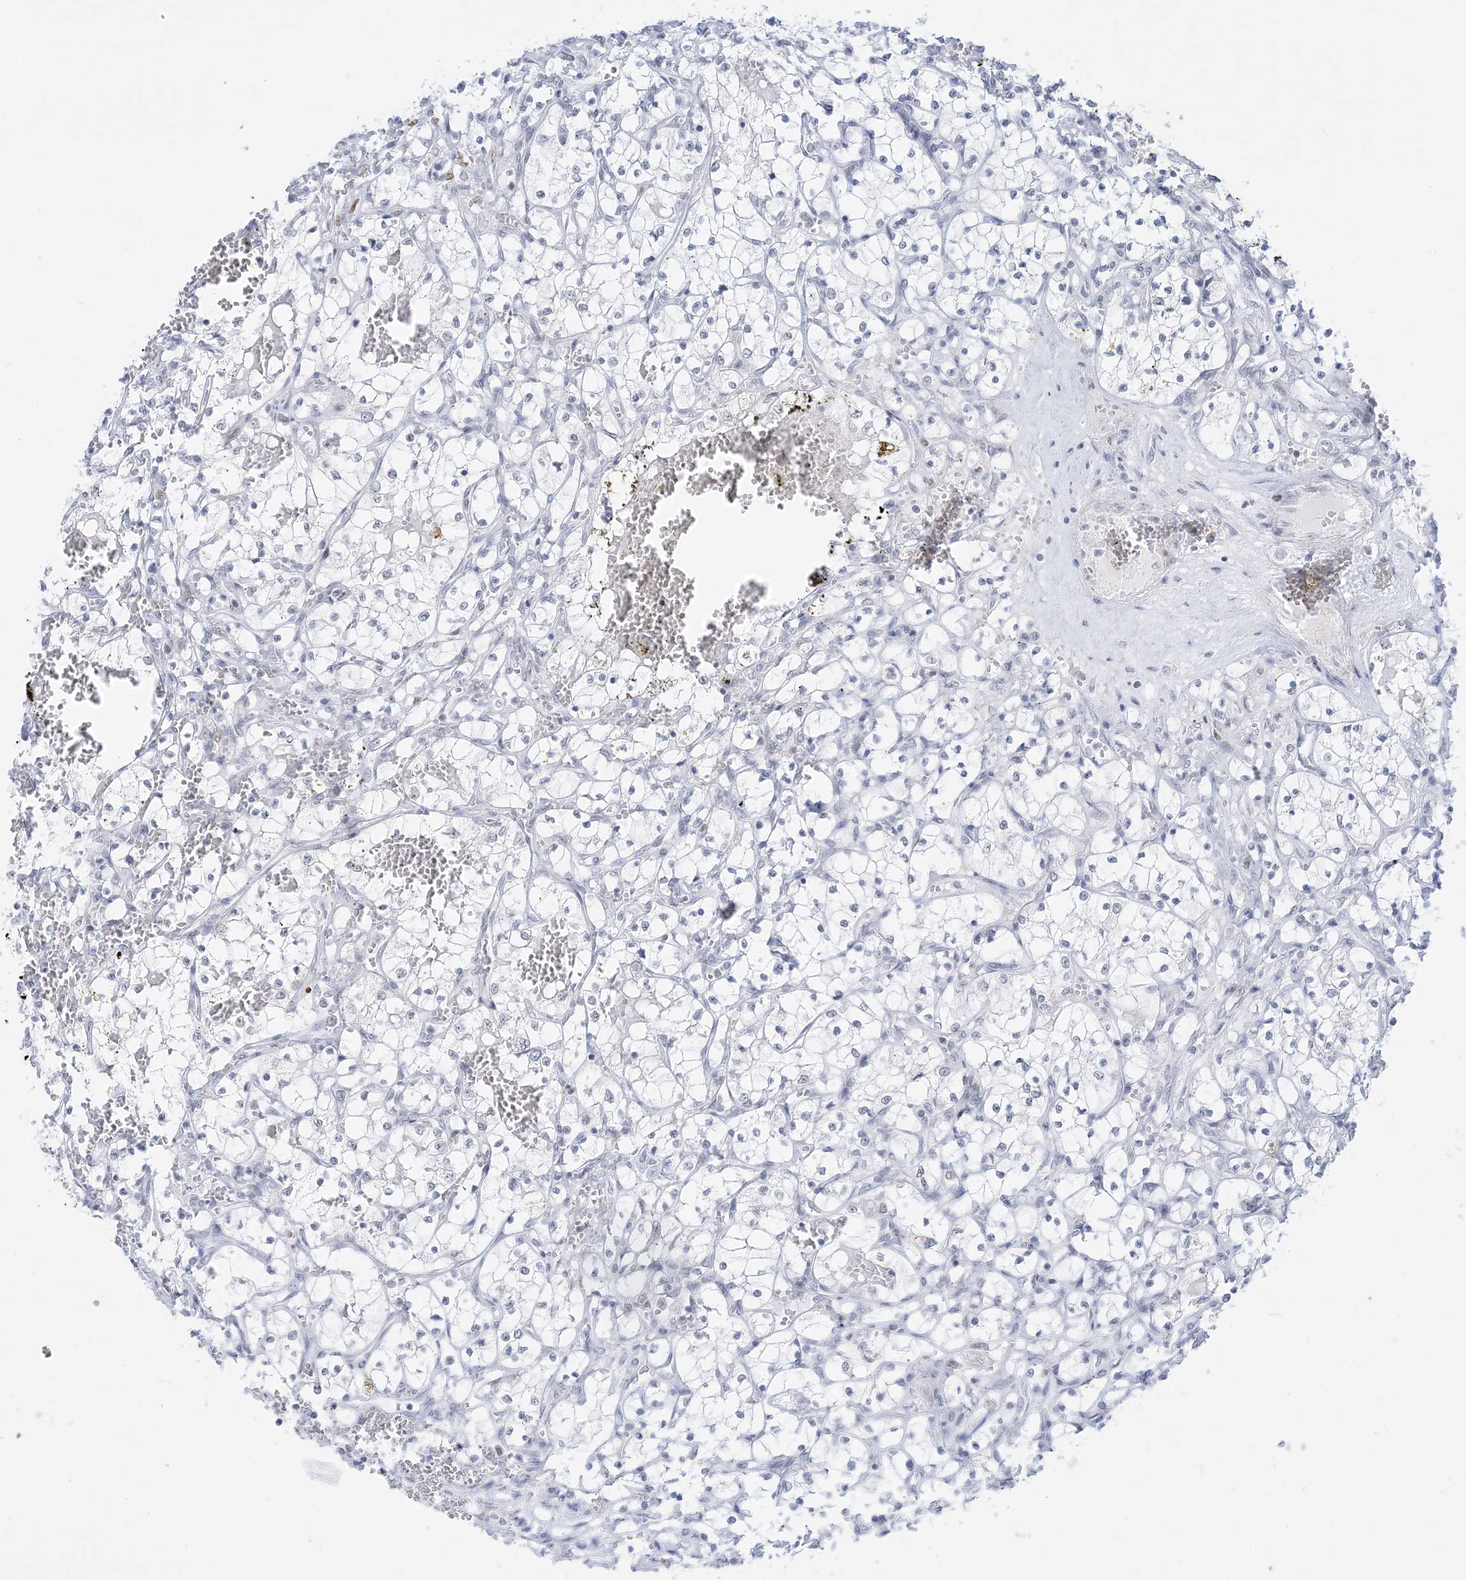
{"staining": {"intensity": "negative", "quantity": "none", "location": "none"}, "tissue": "renal cancer", "cell_type": "Tumor cells", "image_type": "cancer", "snomed": [{"axis": "morphology", "description": "Adenocarcinoma, NOS"}, {"axis": "topography", "description": "Kidney"}], "caption": "There is no significant expression in tumor cells of renal adenocarcinoma.", "gene": "DDX21", "patient": {"sex": "female", "age": 69}}